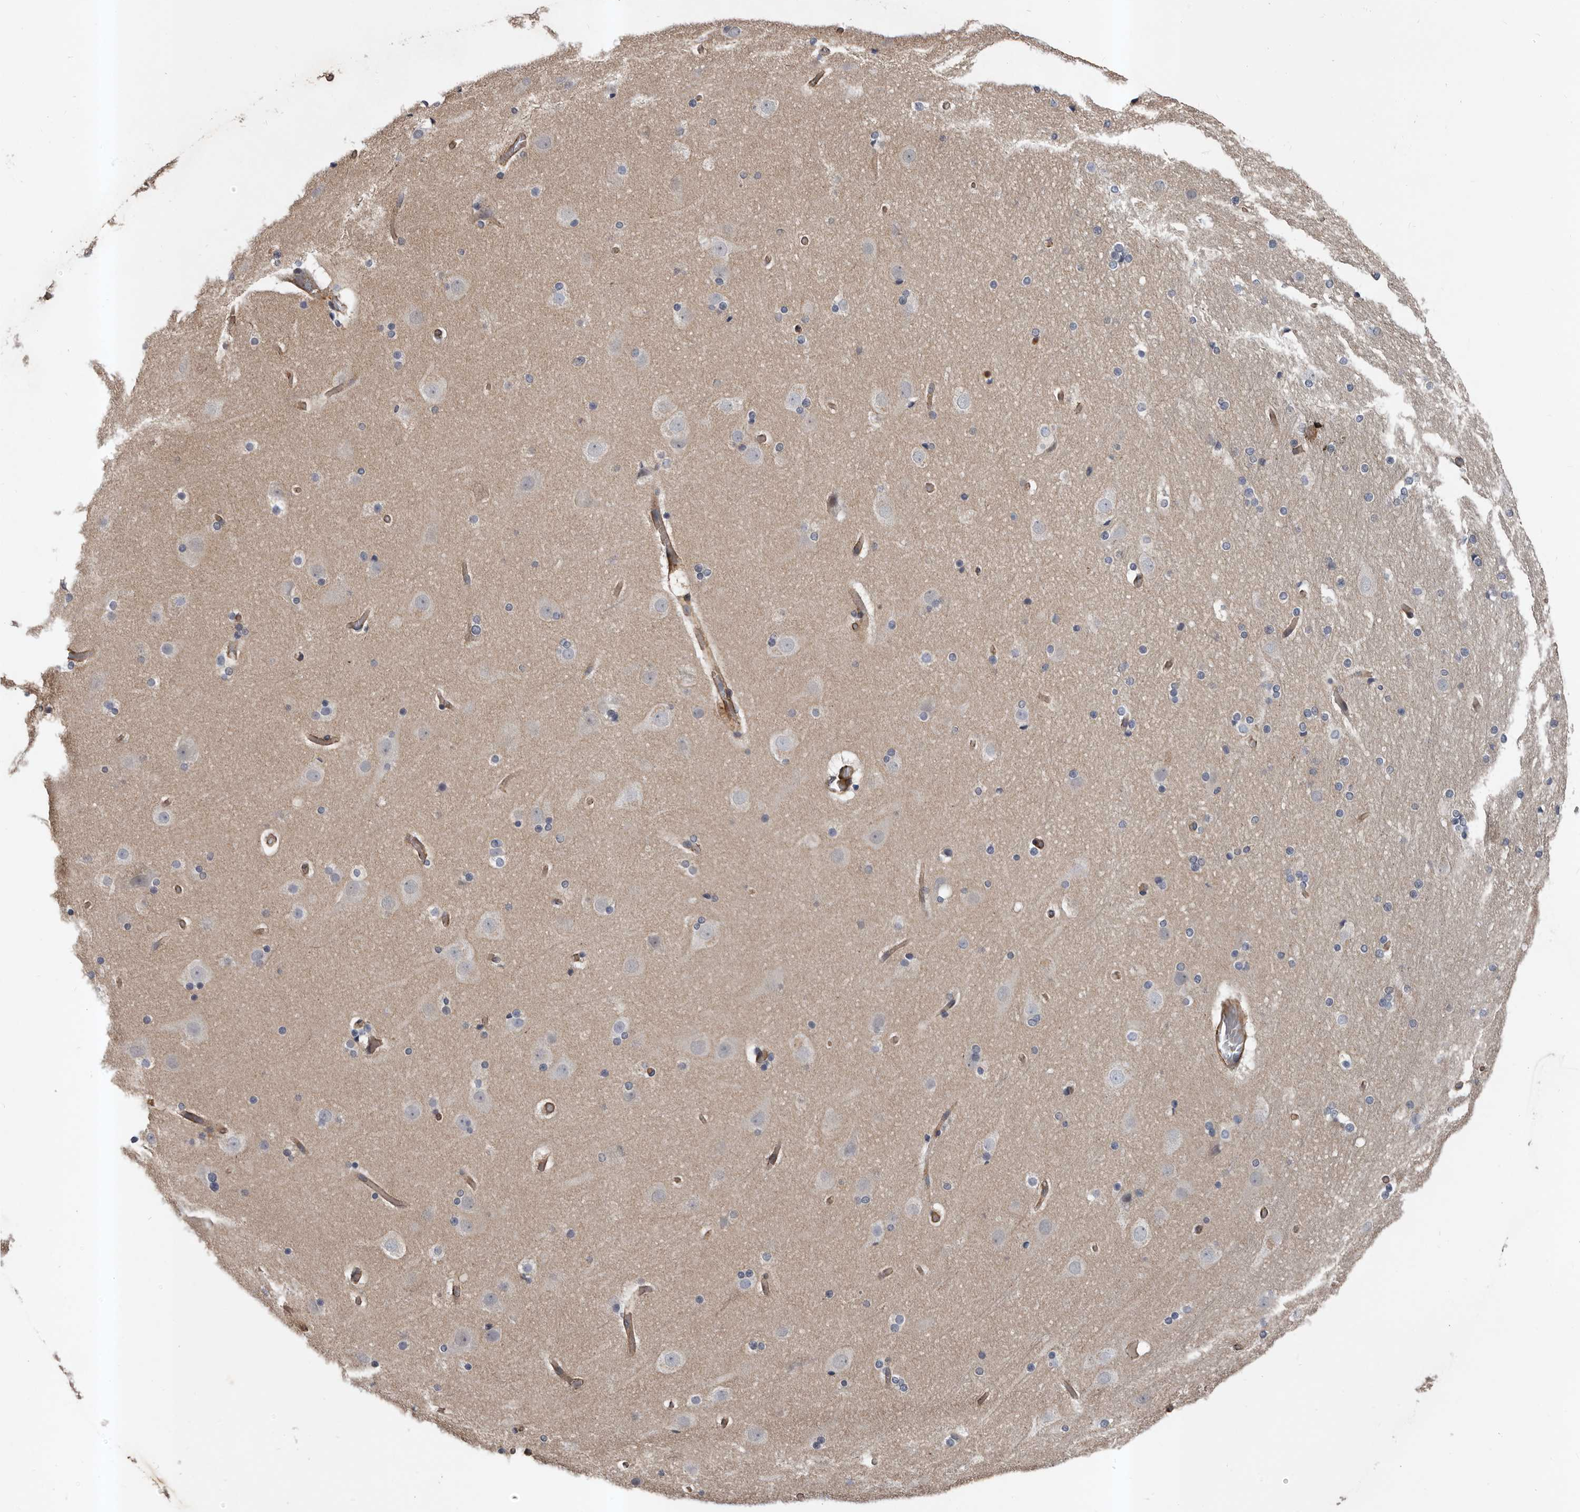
{"staining": {"intensity": "moderate", "quantity": "25%-75%", "location": "cytoplasmic/membranous"}, "tissue": "cerebral cortex", "cell_type": "Endothelial cells", "image_type": "normal", "snomed": [{"axis": "morphology", "description": "Normal tissue, NOS"}, {"axis": "topography", "description": "Cerebral cortex"}], "caption": "This micrograph reveals immunohistochemistry (IHC) staining of normal human cerebral cortex, with medium moderate cytoplasmic/membranous positivity in about 25%-75% of endothelial cells.", "gene": "PNRC2", "patient": {"sex": "male", "age": 57}}